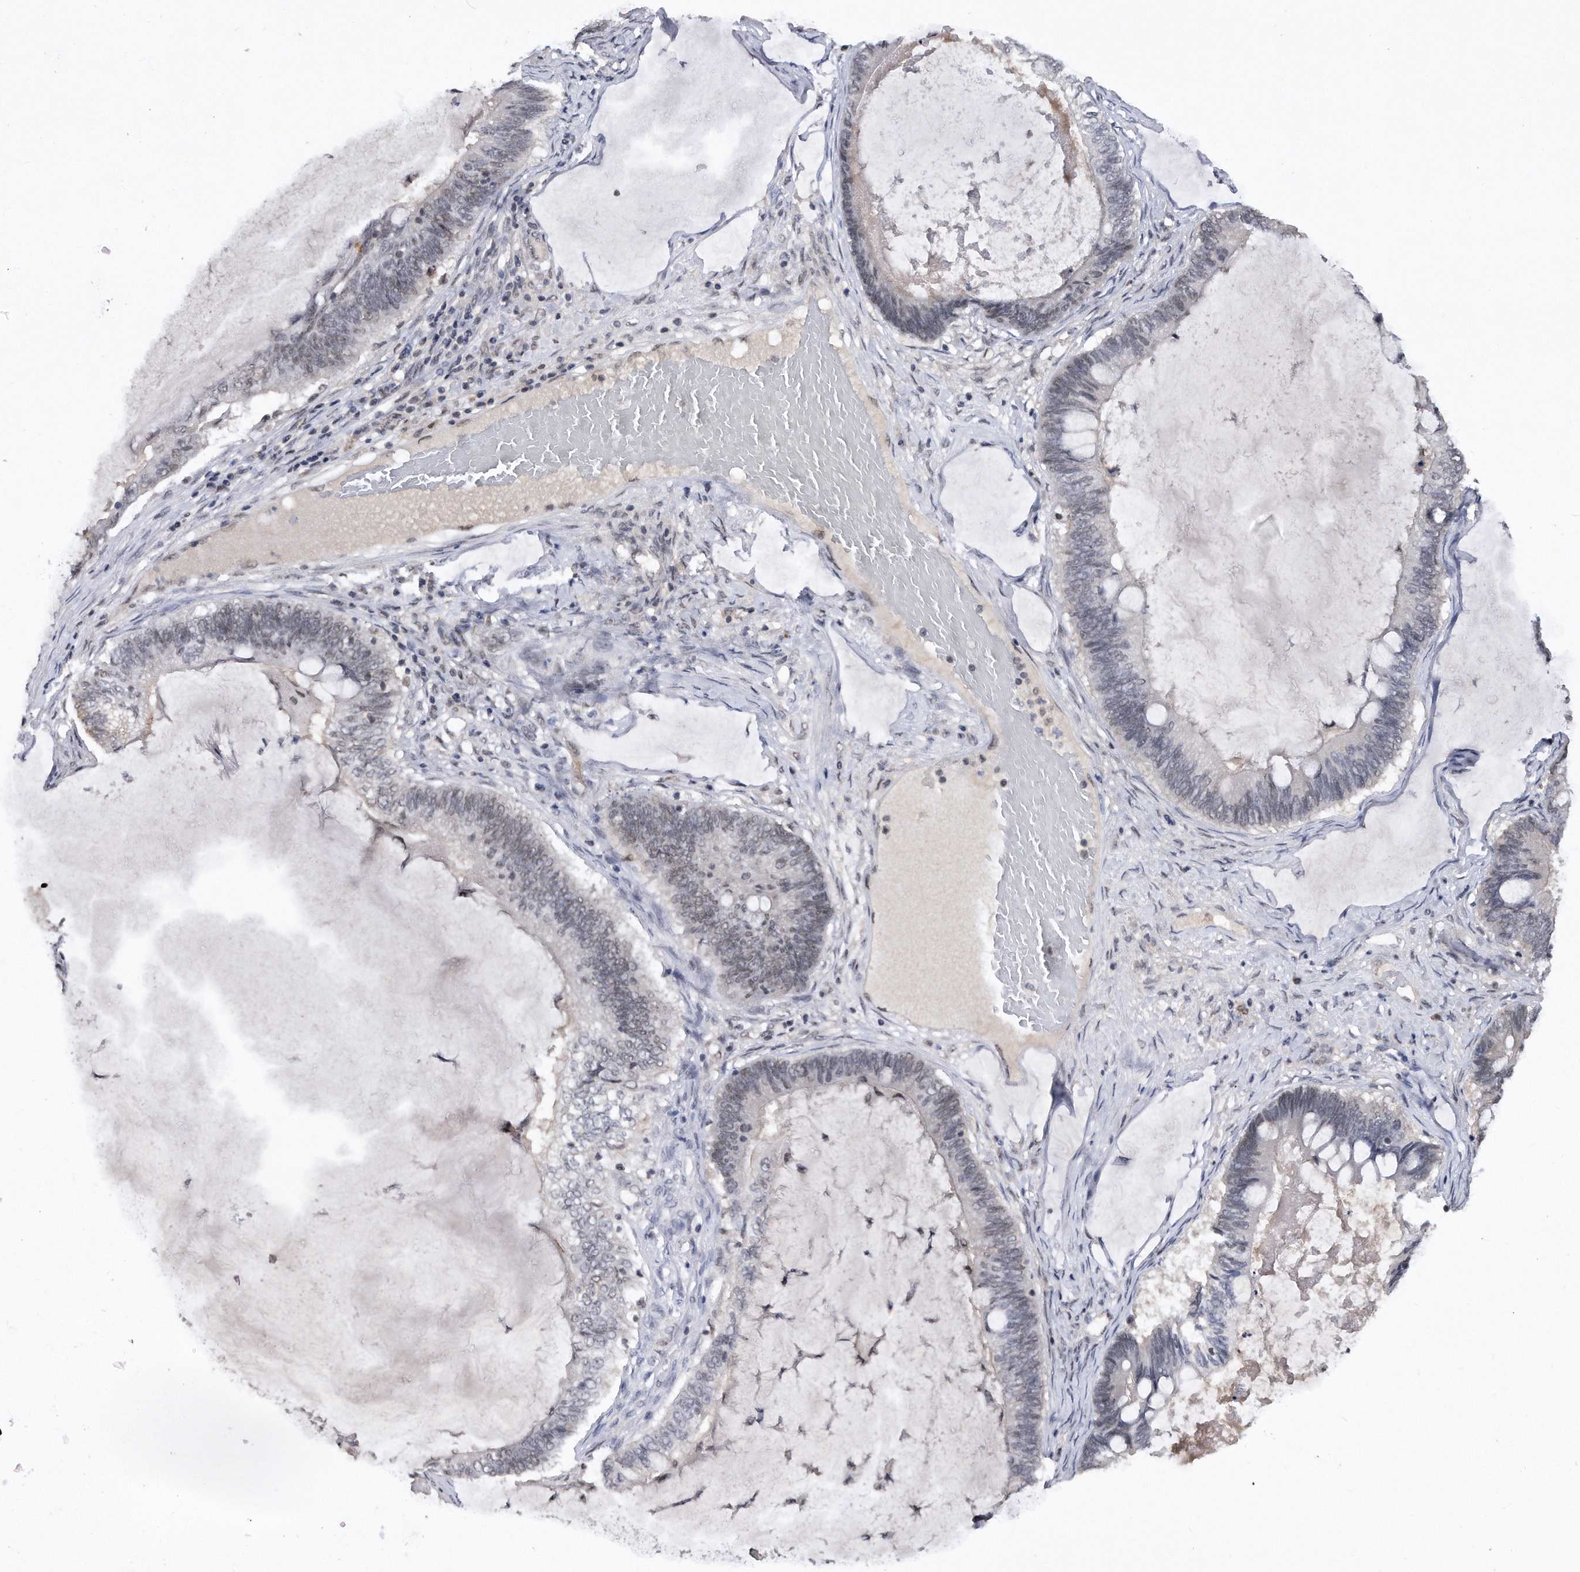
{"staining": {"intensity": "weak", "quantity": "<25%", "location": "nuclear"}, "tissue": "ovarian cancer", "cell_type": "Tumor cells", "image_type": "cancer", "snomed": [{"axis": "morphology", "description": "Cystadenocarcinoma, mucinous, NOS"}, {"axis": "topography", "description": "Ovary"}], "caption": "An image of human ovarian cancer (mucinous cystadenocarcinoma) is negative for staining in tumor cells.", "gene": "VIRMA", "patient": {"sex": "female", "age": 61}}